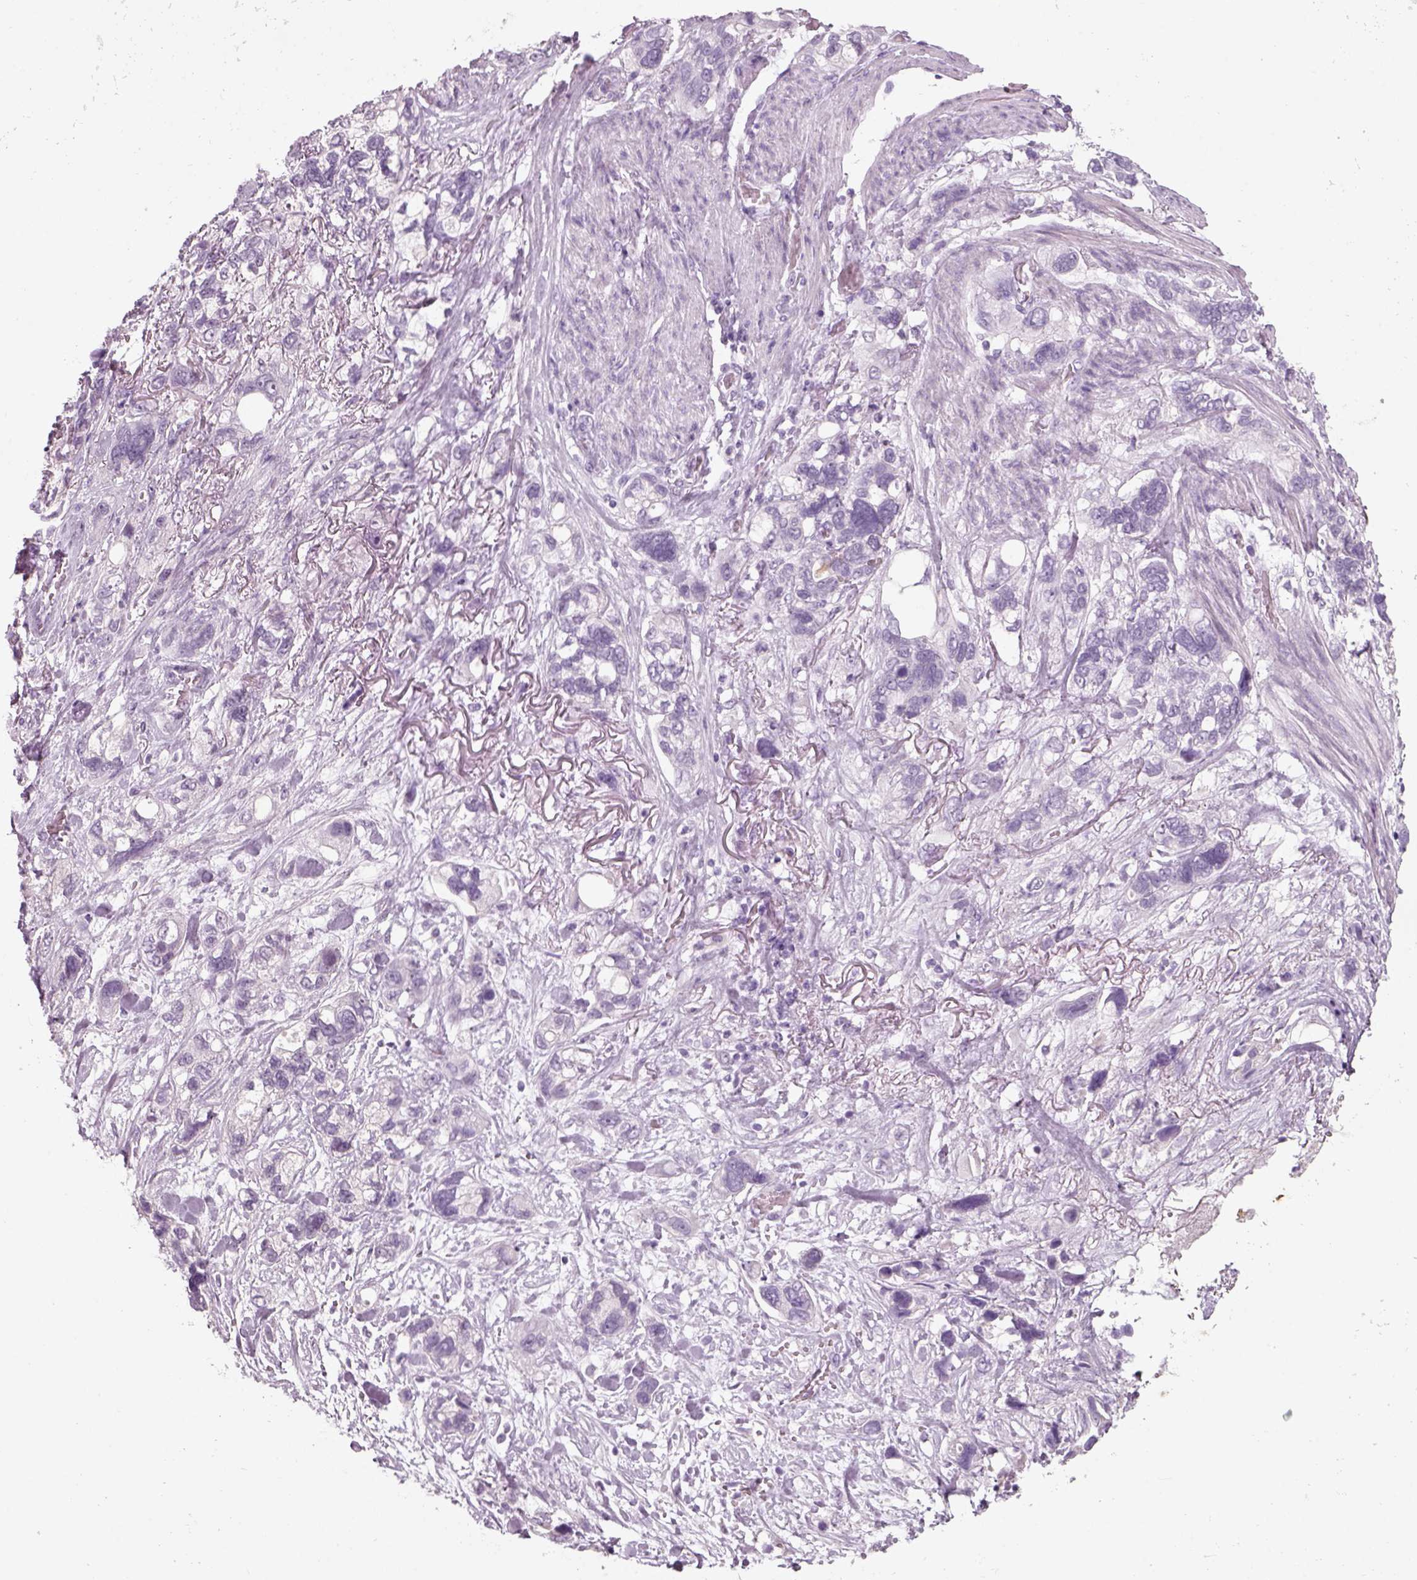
{"staining": {"intensity": "negative", "quantity": "none", "location": "none"}, "tissue": "stomach cancer", "cell_type": "Tumor cells", "image_type": "cancer", "snomed": [{"axis": "morphology", "description": "Adenocarcinoma, NOS"}, {"axis": "topography", "description": "Stomach, upper"}], "caption": "There is no significant staining in tumor cells of stomach cancer. The staining was performed using DAB to visualize the protein expression in brown, while the nuclei were stained in blue with hematoxylin (Magnification: 20x).", "gene": "SLC6A2", "patient": {"sex": "female", "age": 81}}